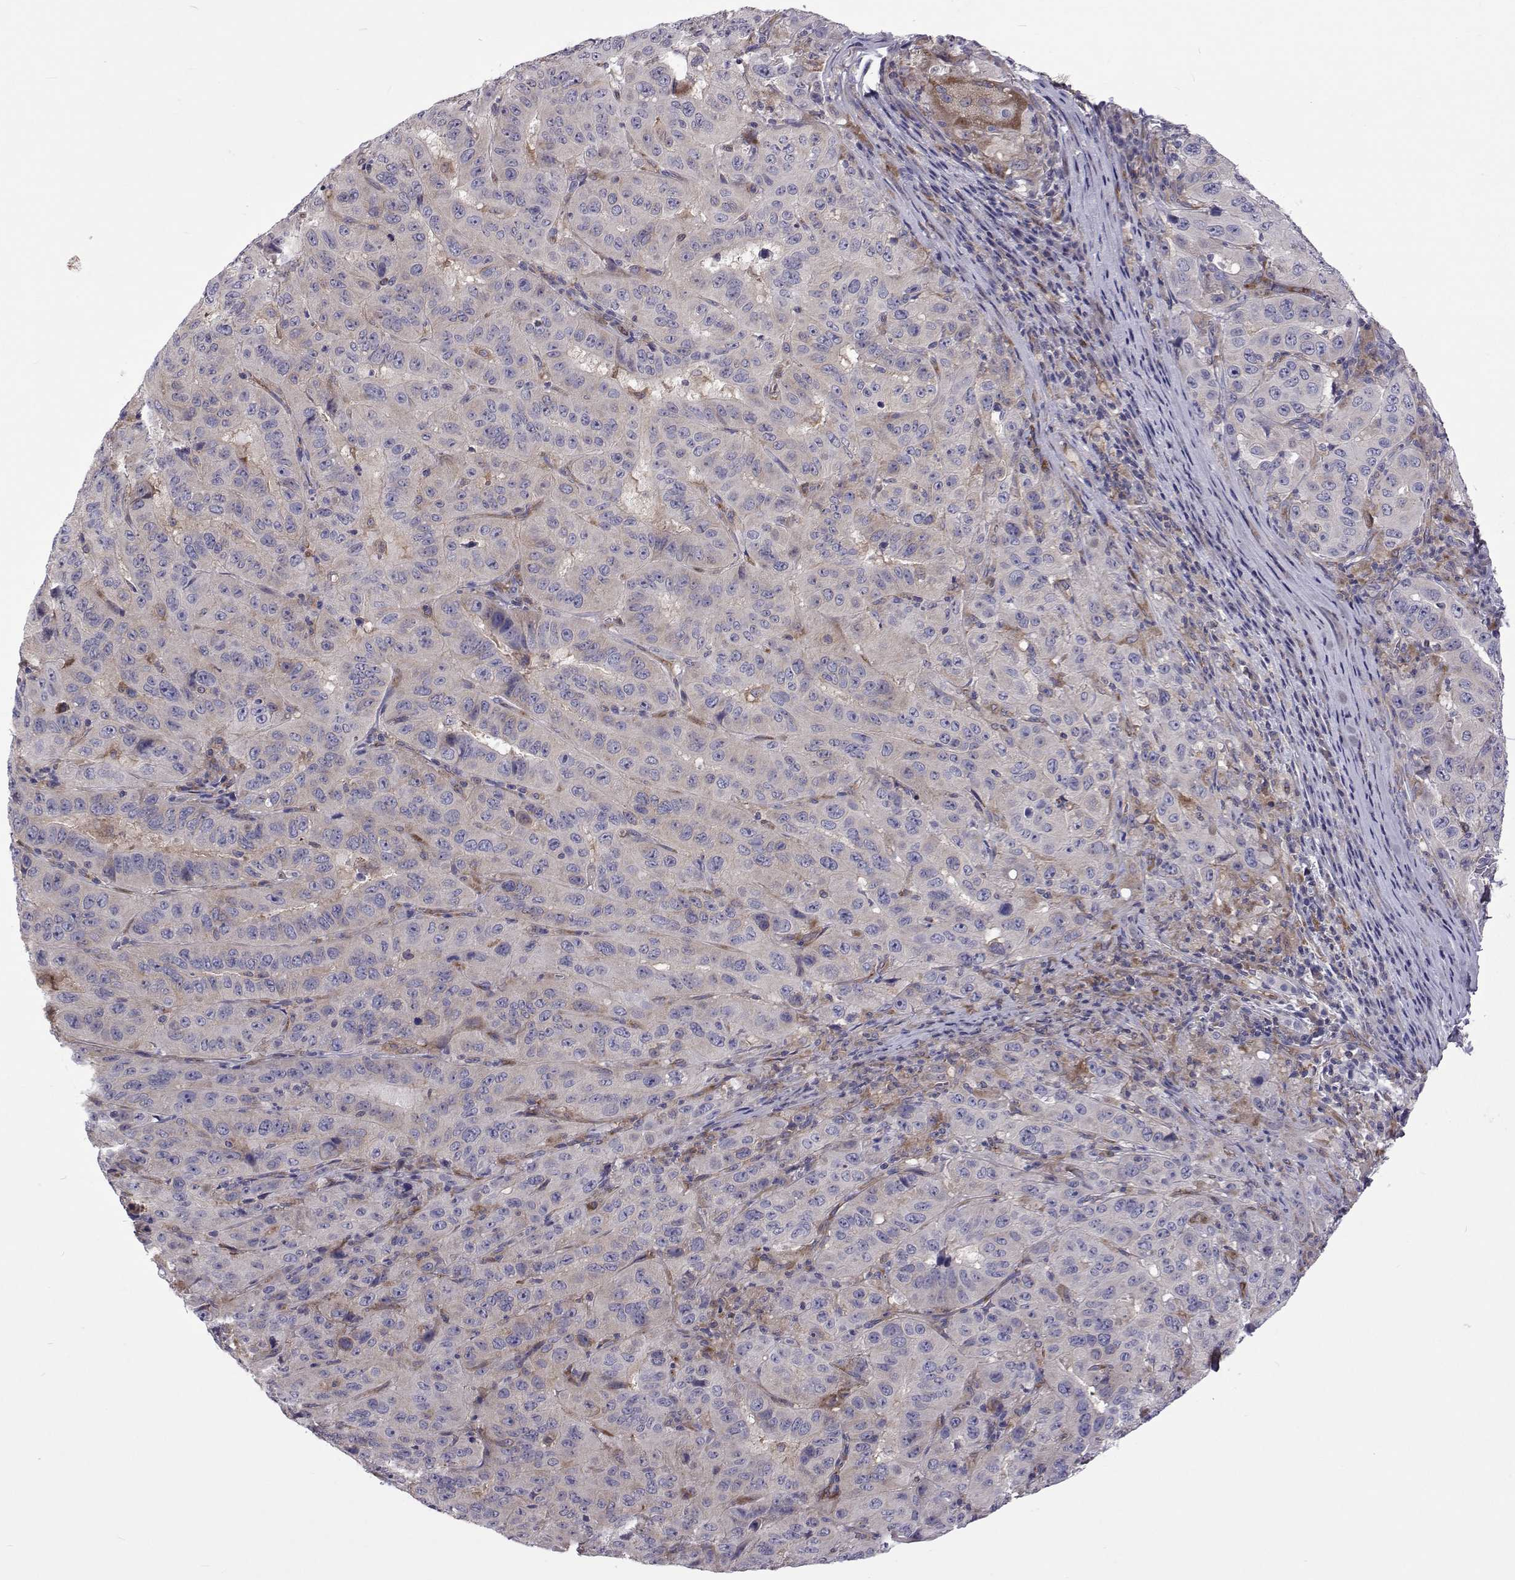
{"staining": {"intensity": "negative", "quantity": "none", "location": "none"}, "tissue": "pancreatic cancer", "cell_type": "Tumor cells", "image_type": "cancer", "snomed": [{"axis": "morphology", "description": "Adenocarcinoma, NOS"}, {"axis": "topography", "description": "Pancreas"}], "caption": "Tumor cells are negative for protein expression in human pancreatic cancer (adenocarcinoma).", "gene": "TCF15", "patient": {"sex": "male", "age": 63}}